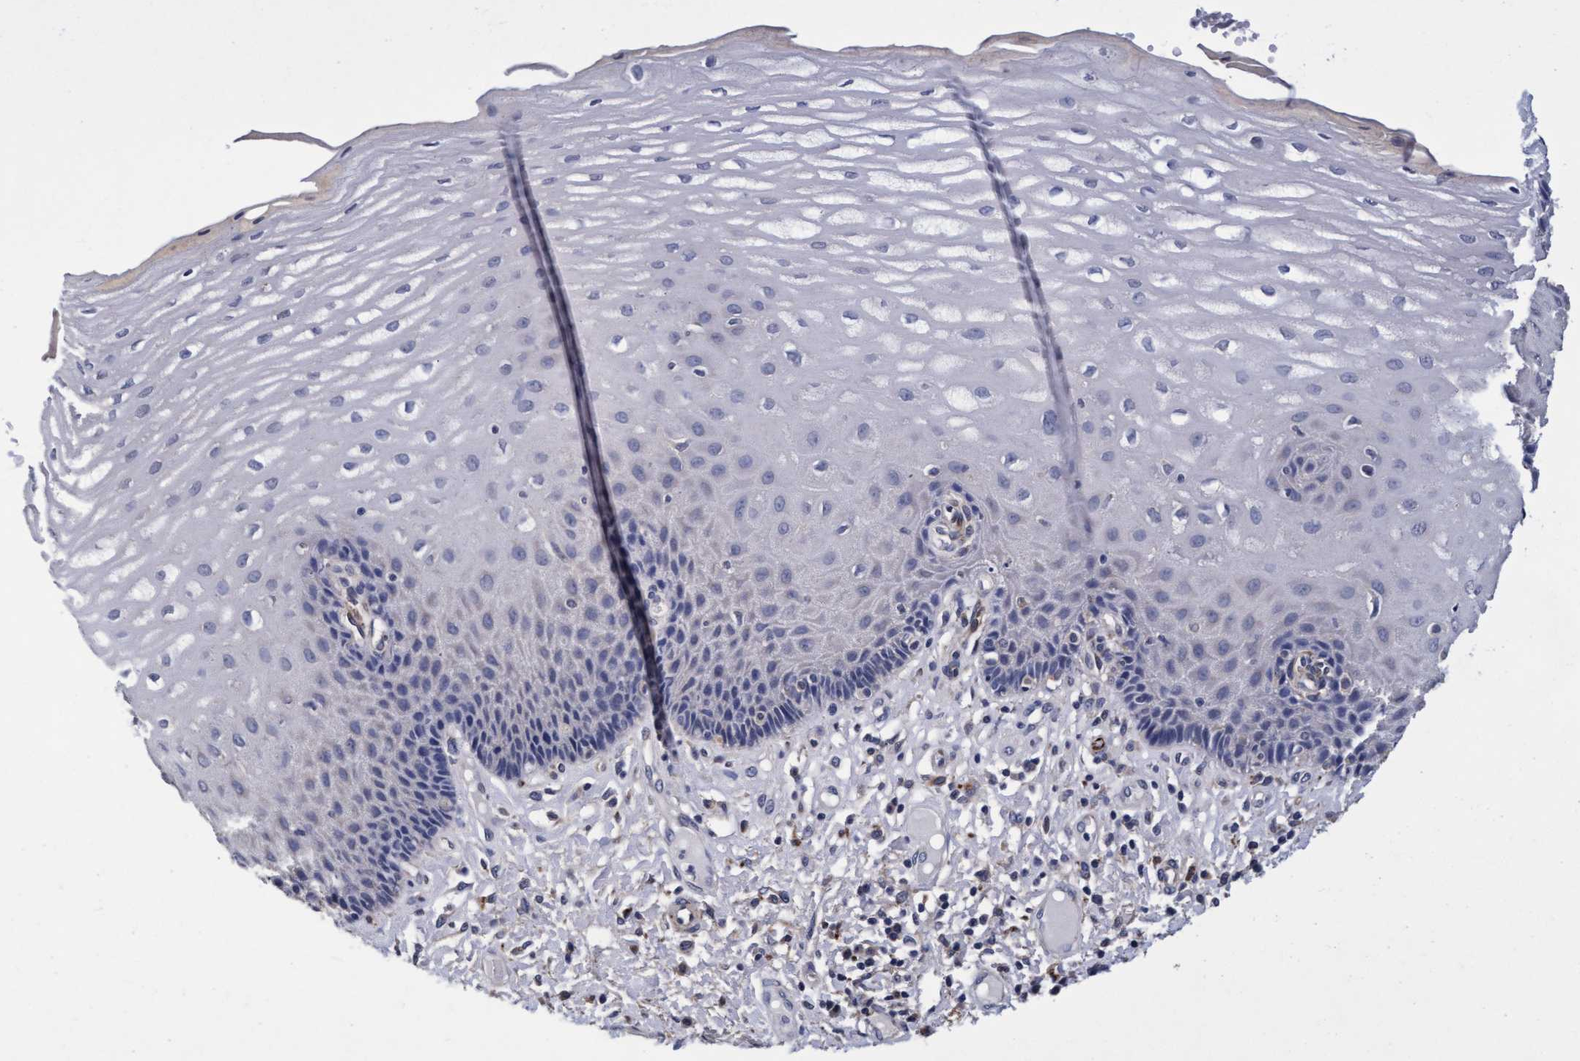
{"staining": {"intensity": "negative", "quantity": "none", "location": "none"}, "tissue": "esophagus", "cell_type": "Squamous epithelial cells", "image_type": "normal", "snomed": [{"axis": "morphology", "description": "Normal tissue, NOS"}, {"axis": "topography", "description": "Esophagus"}], "caption": "Squamous epithelial cells show no significant positivity in benign esophagus. (Stains: DAB (3,3'-diaminobenzidine) immunohistochemistry (IHC) with hematoxylin counter stain, Microscopy: brightfield microscopy at high magnification).", "gene": "CPQ", "patient": {"sex": "male", "age": 54}}